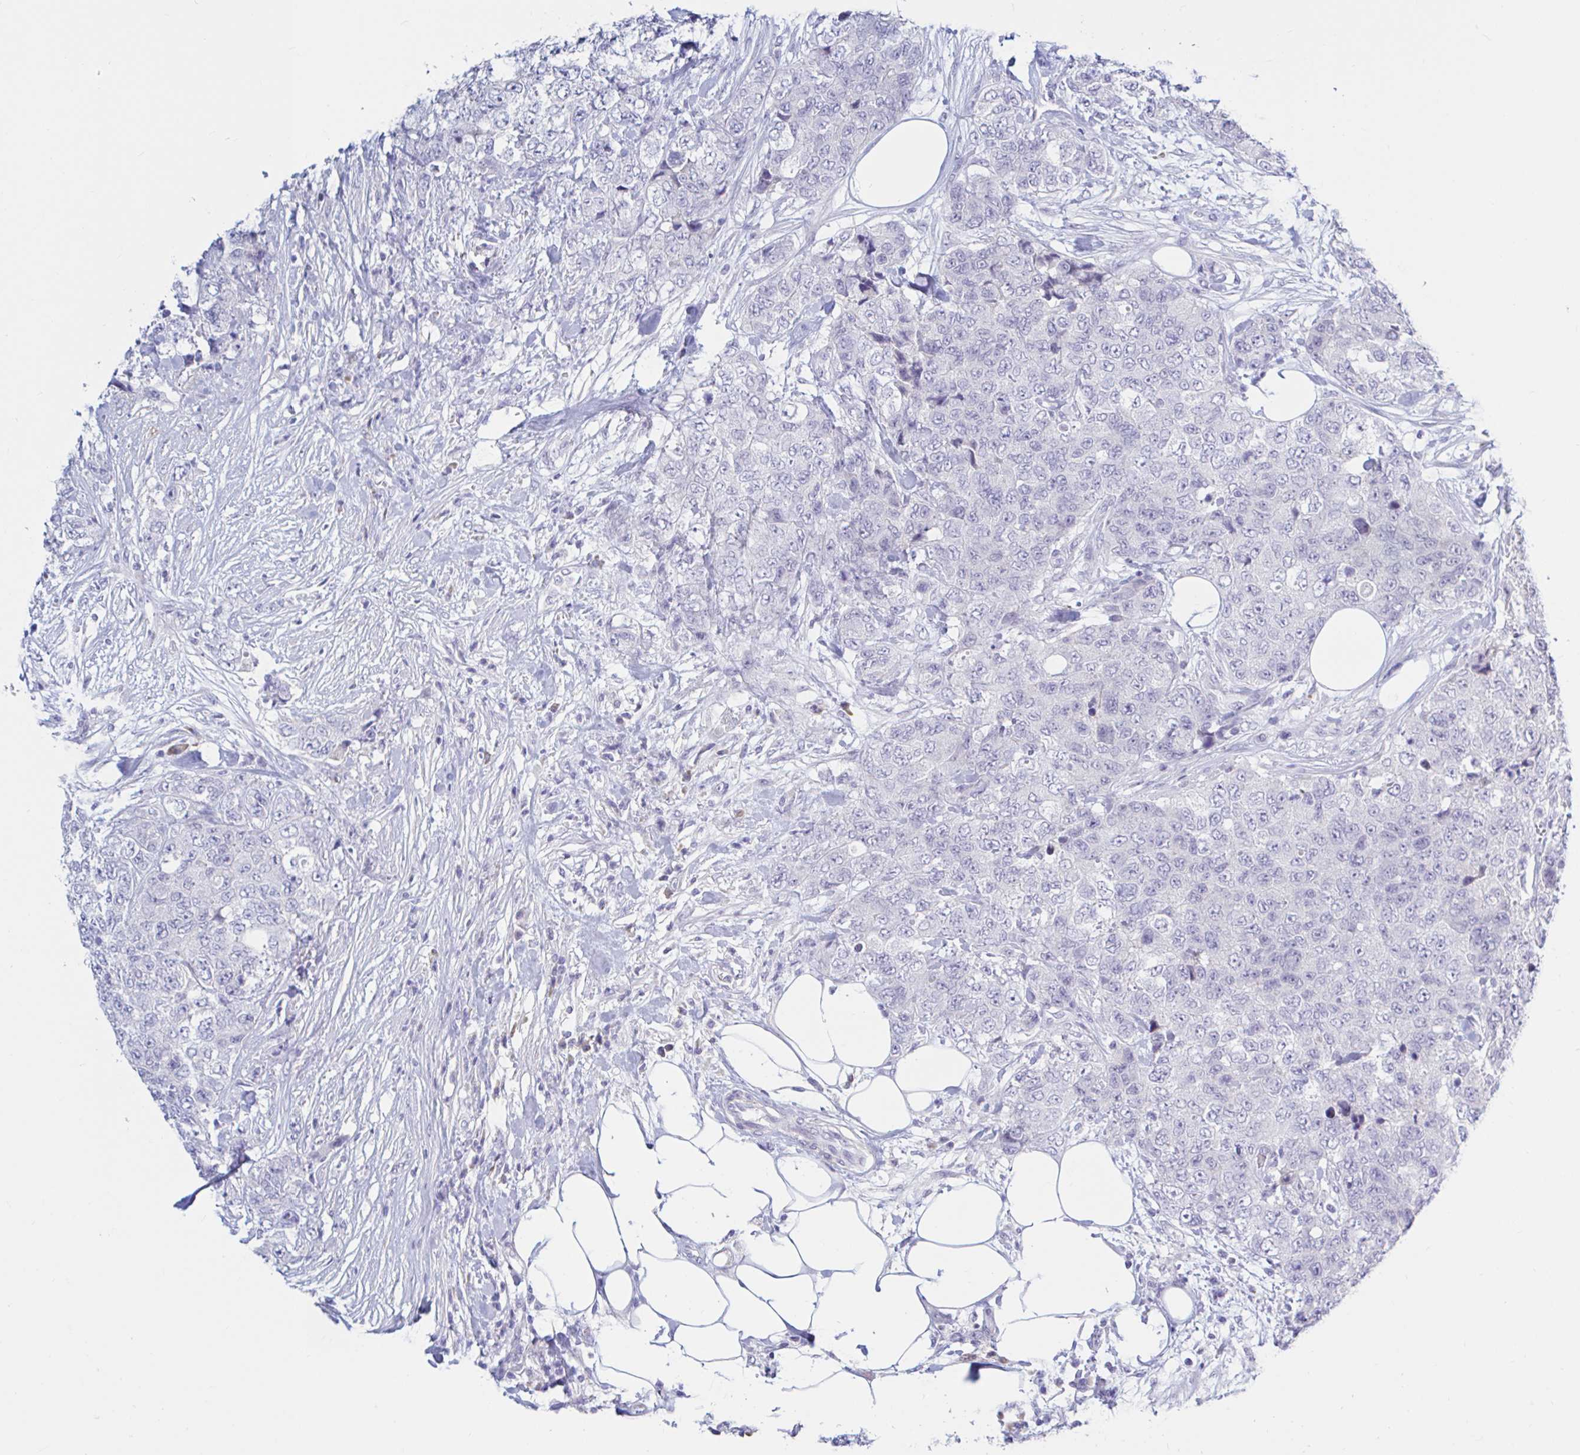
{"staining": {"intensity": "negative", "quantity": "none", "location": "none"}, "tissue": "urothelial cancer", "cell_type": "Tumor cells", "image_type": "cancer", "snomed": [{"axis": "morphology", "description": "Urothelial carcinoma, High grade"}, {"axis": "topography", "description": "Urinary bladder"}], "caption": "Immunohistochemistry (IHC) of urothelial cancer demonstrates no staining in tumor cells.", "gene": "NBPF3", "patient": {"sex": "female", "age": 78}}